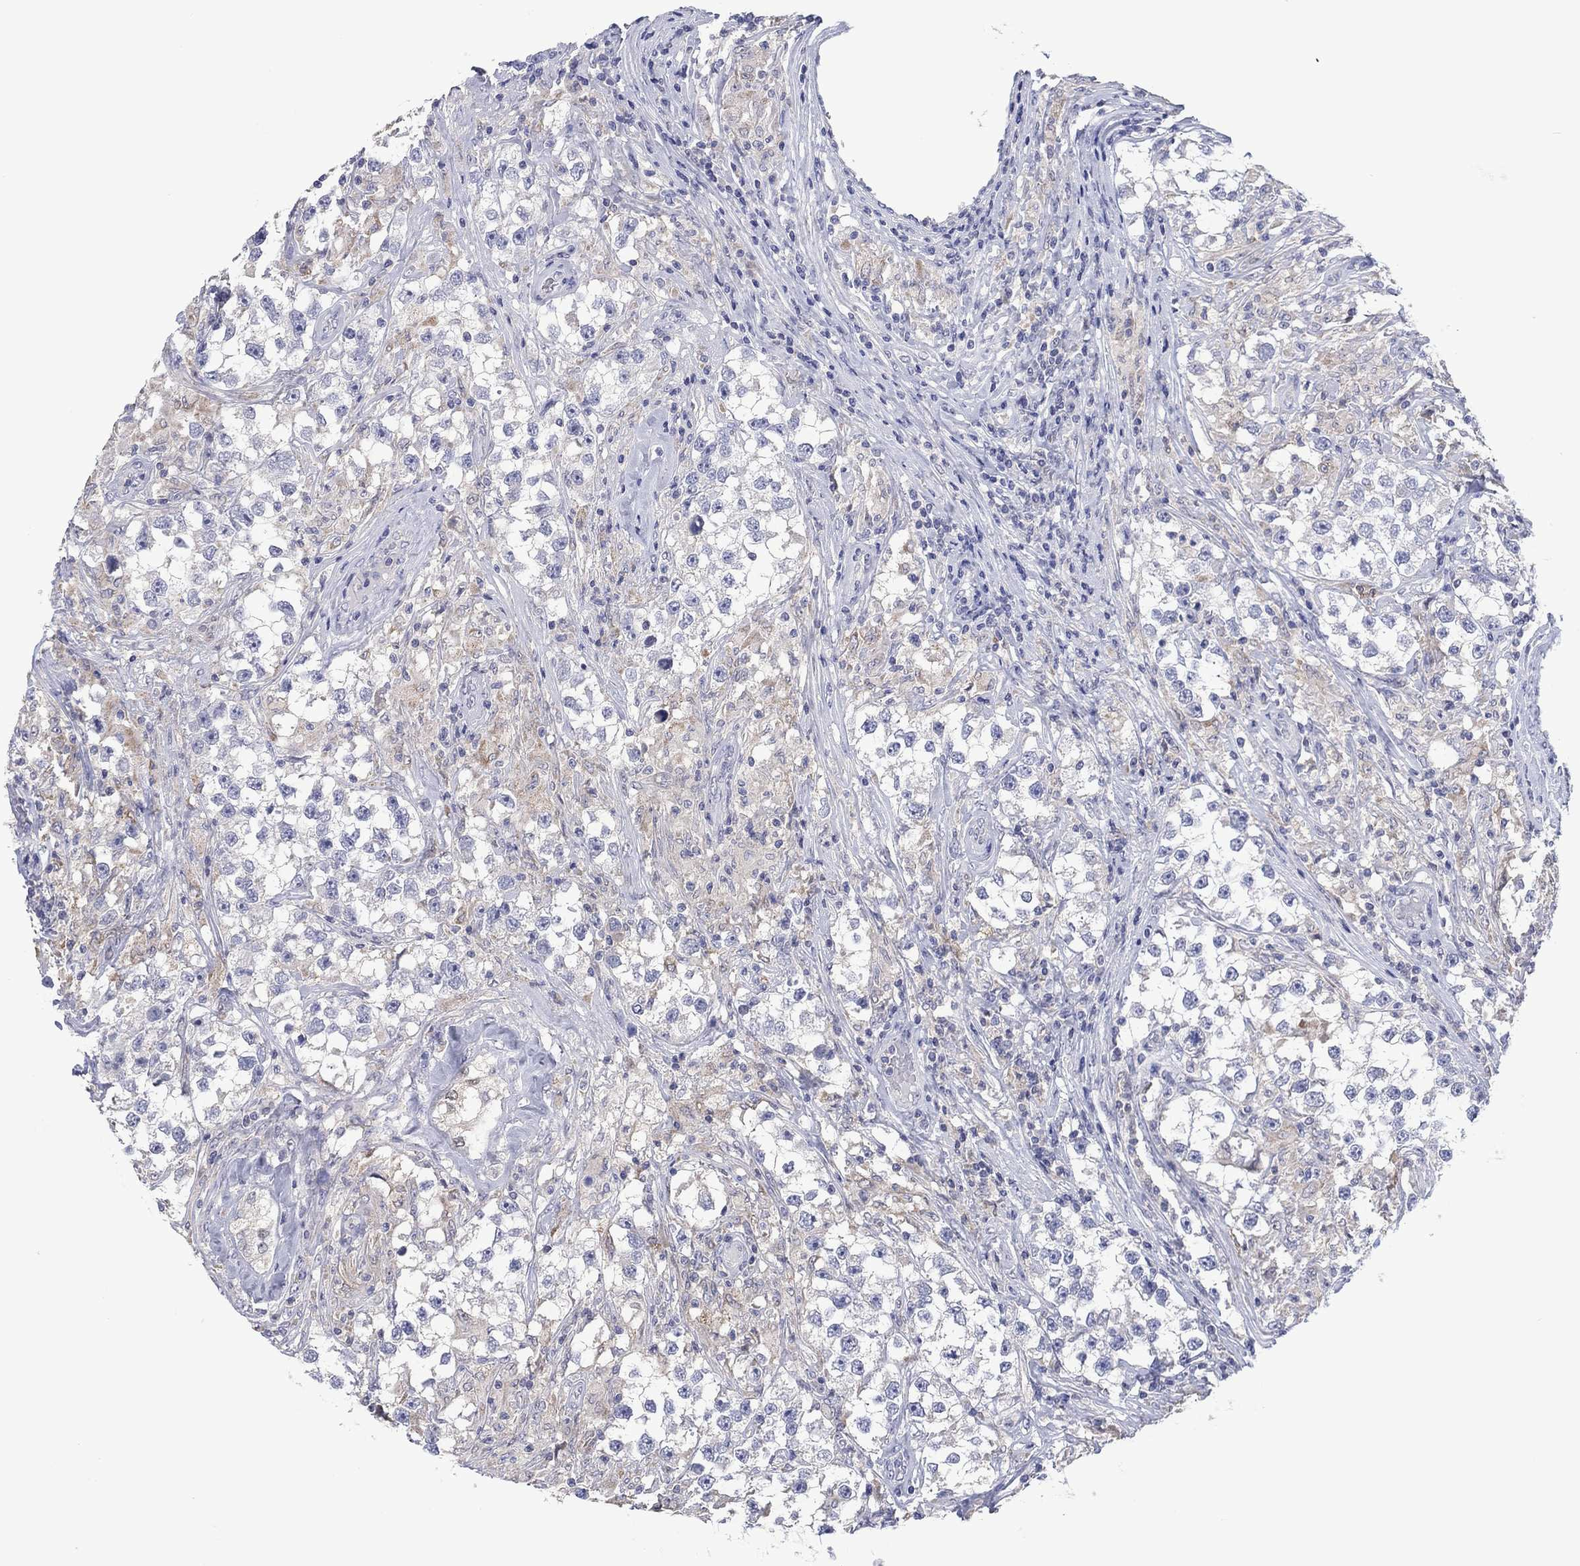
{"staining": {"intensity": "negative", "quantity": "none", "location": "none"}, "tissue": "testis cancer", "cell_type": "Tumor cells", "image_type": "cancer", "snomed": [{"axis": "morphology", "description": "Seminoma, NOS"}, {"axis": "topography", "description": "Testis"}], "caption": "Protein analysis of seminoma (testis) reveals no significant expression in tumor cells.", "gene": "FER1L6", "patient": {"sex": "male", "age": 46}}